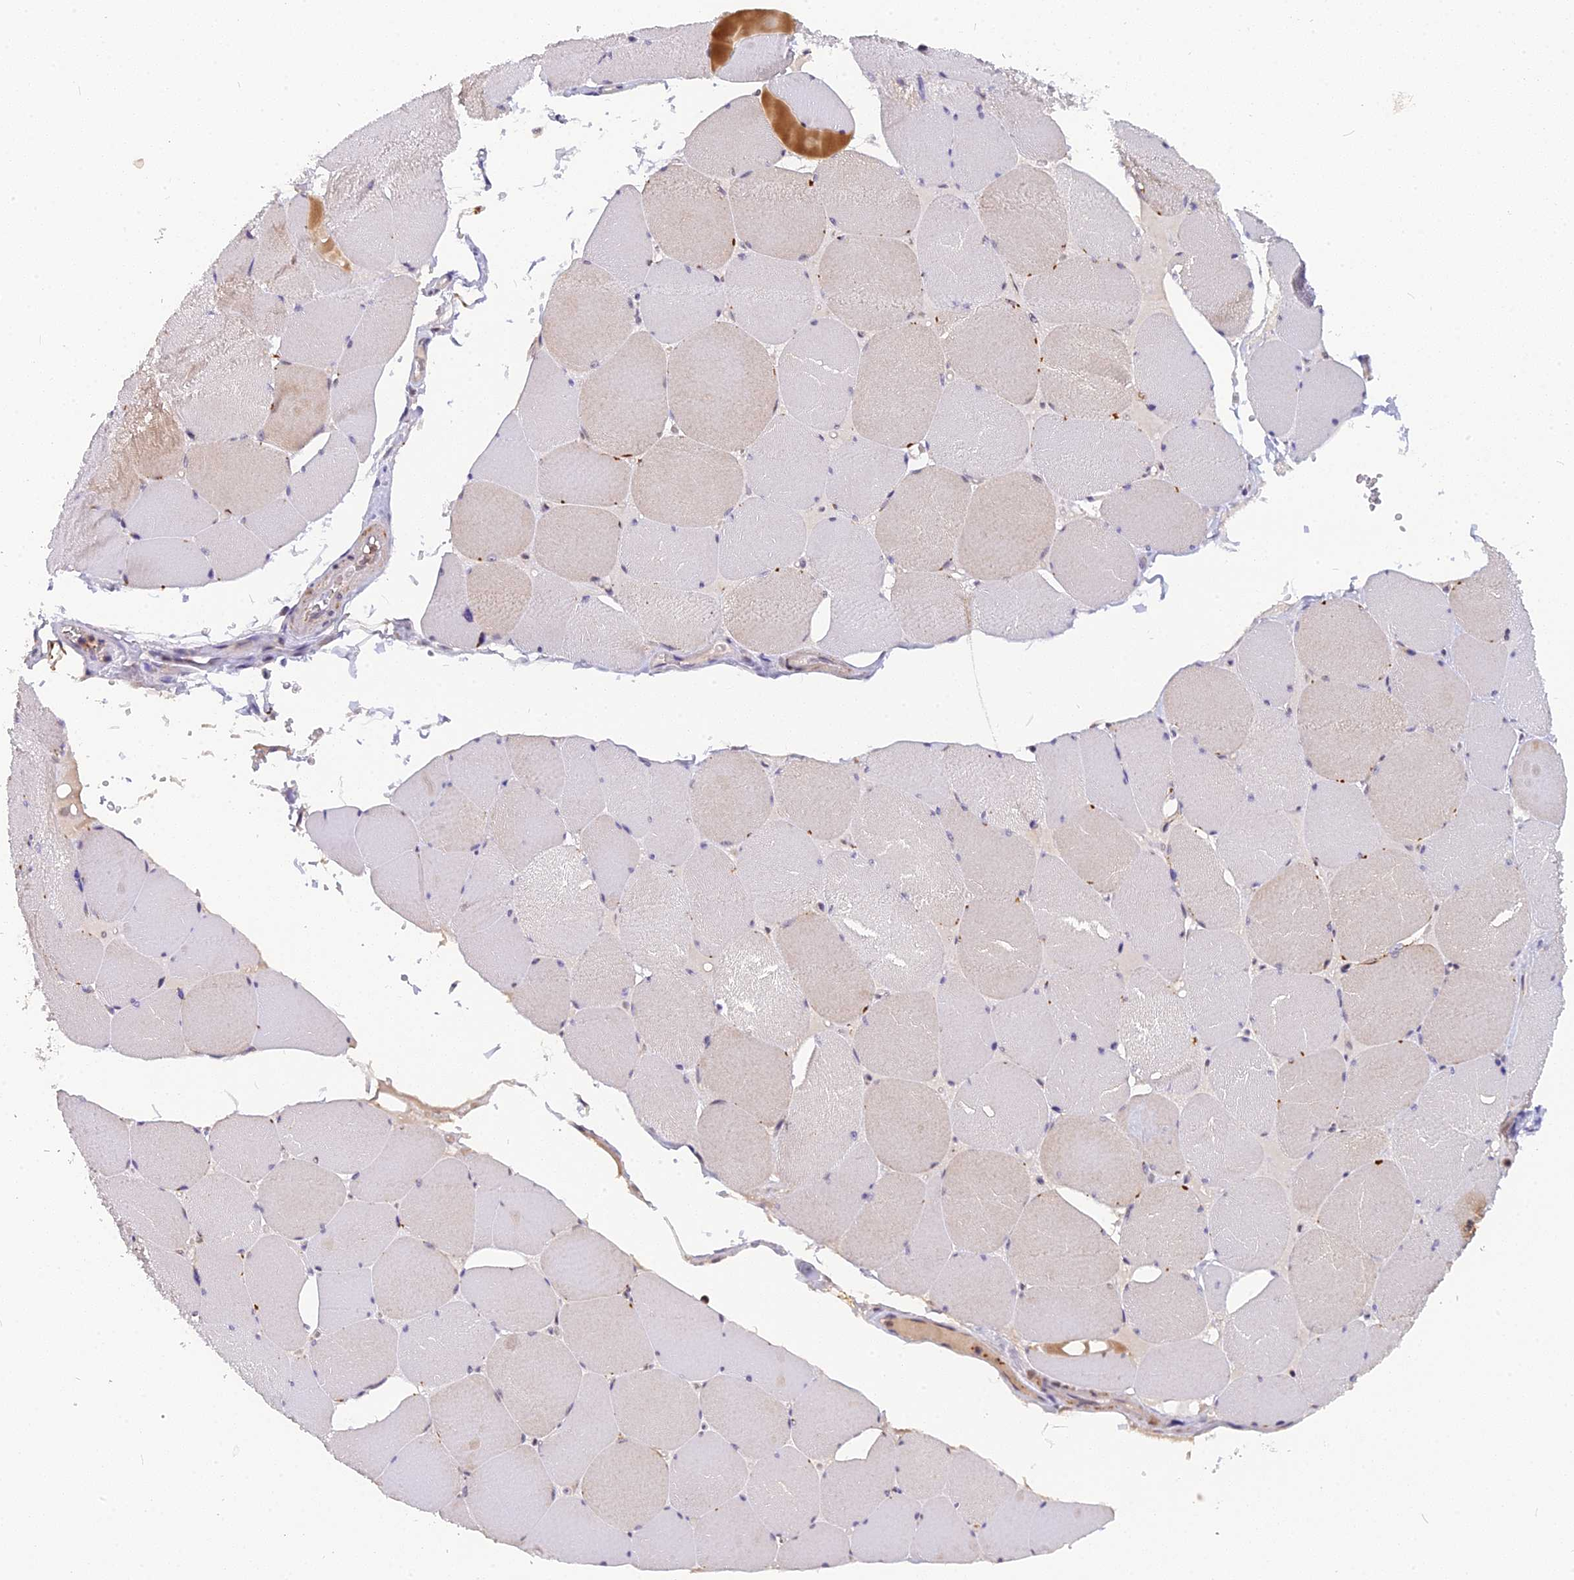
{"staining": {"intensity": "moderate", "quantity": "<25%", "location": "cytoplasmic/membranous"}, "tissue": "skeletal muscle", "cell_type": "Myocytes", "image_type": "normal", "snomed": [{"axis": "morphology", "description": "Normal tissue, NOS"}, {"axis": "topography", "description": "Skeletal muscle"}, {"axis": "topography", "description": "Head-Neck"}], "caption": "Protein expression analysis of unremarkable skeletal muscle shows moderate cytoplasmic/membranous staining in about <25% of myocytes. The protein is shown in brown color, while the nuclei are stained blue.", "gene": "CMC1", "patient": {"sex": "male", "age": 66}}